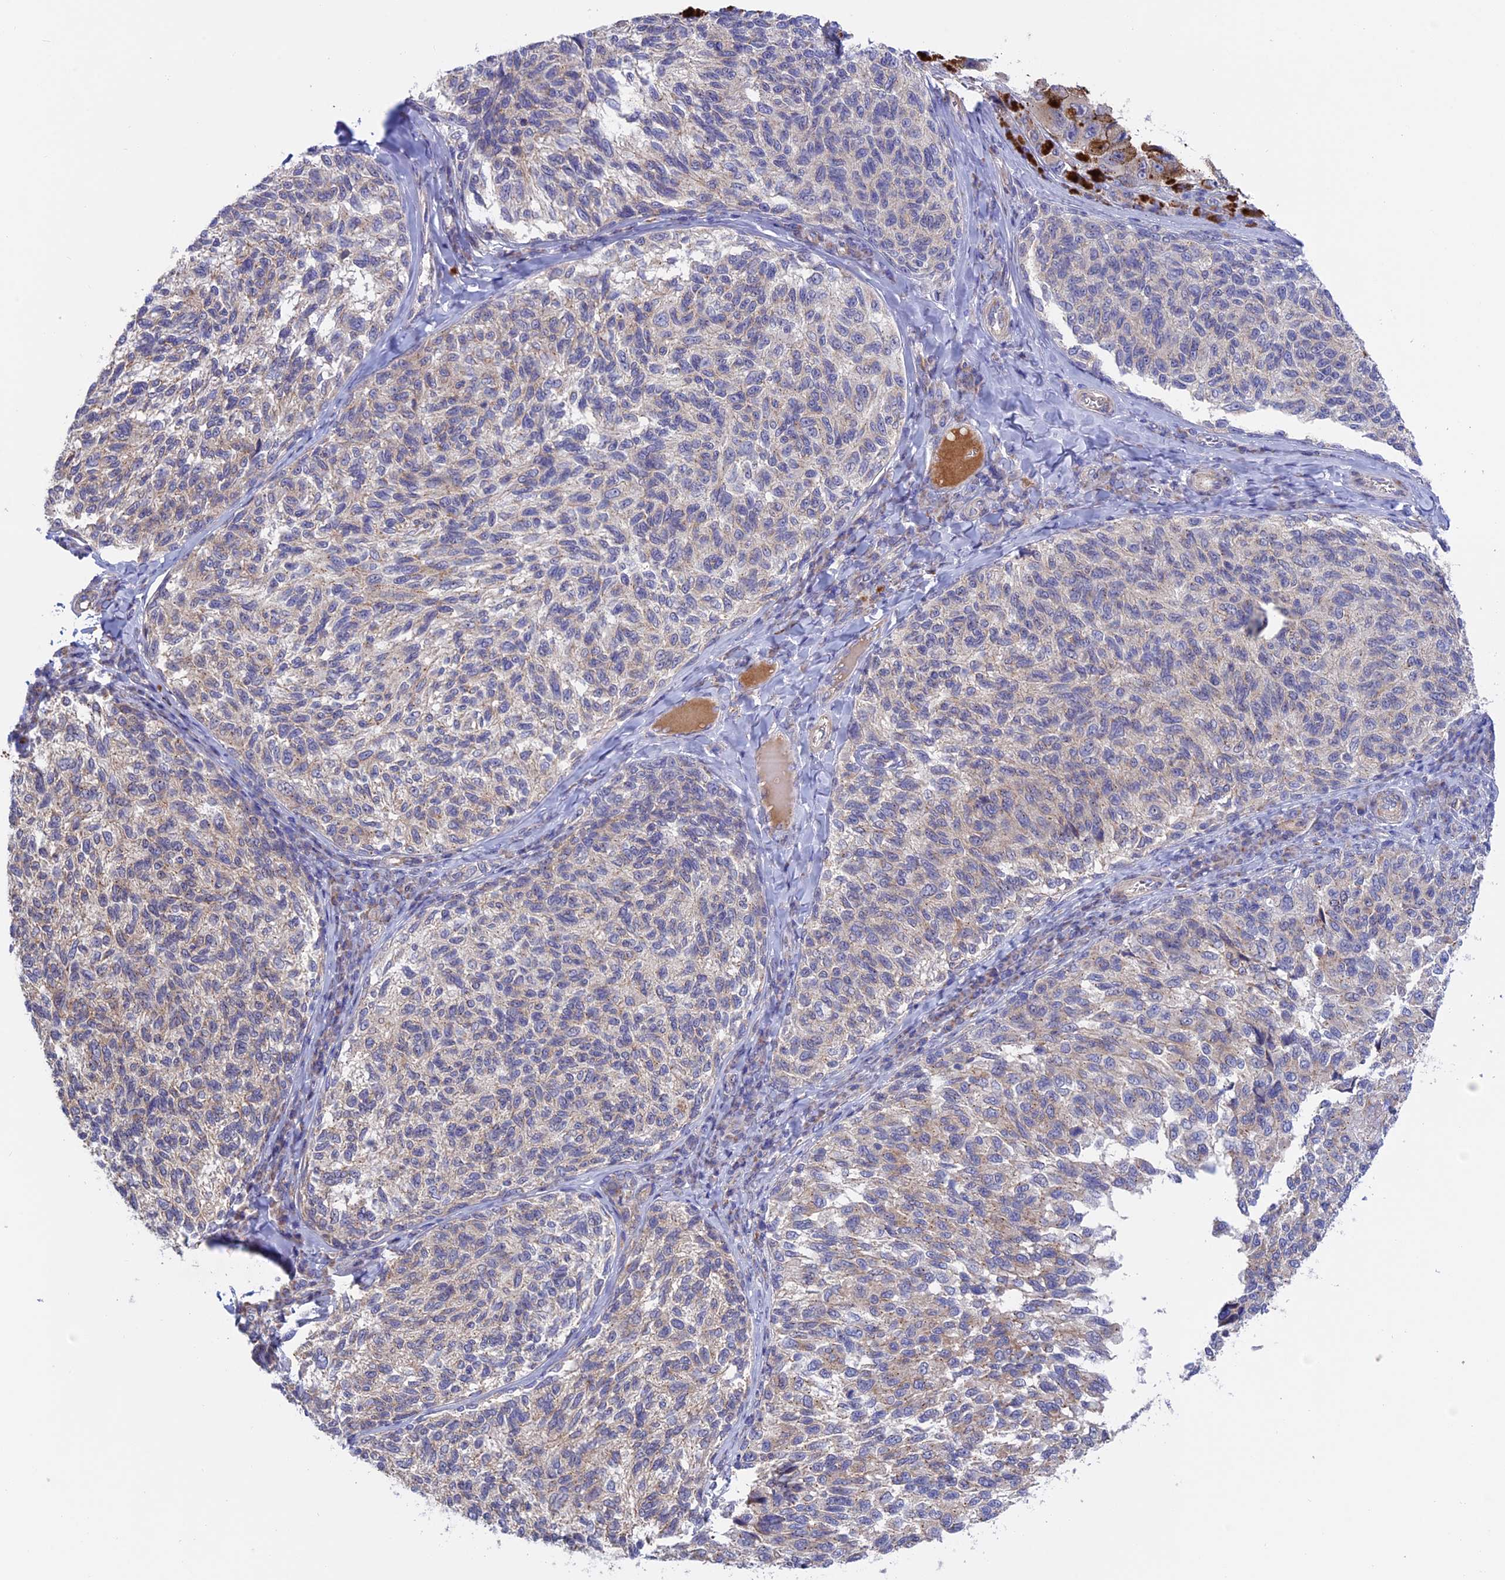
{"staining": {"intensity": "negative", "quantity": "none", "location": "none"}, "tissue": "melanoma", "cell_type": "Tumor cells", "image_type": "cancer", "snomed": [{"axis": "morphology", "description": "Malignant melanoma, NOS"}, {"axis": "topography", "description": "Skin"}], "caption": "Tumor cells show no significant protein expression in malignant melanoma.", "gene": "ETFDH", "patient": {"sex": "female", "age": 73}}